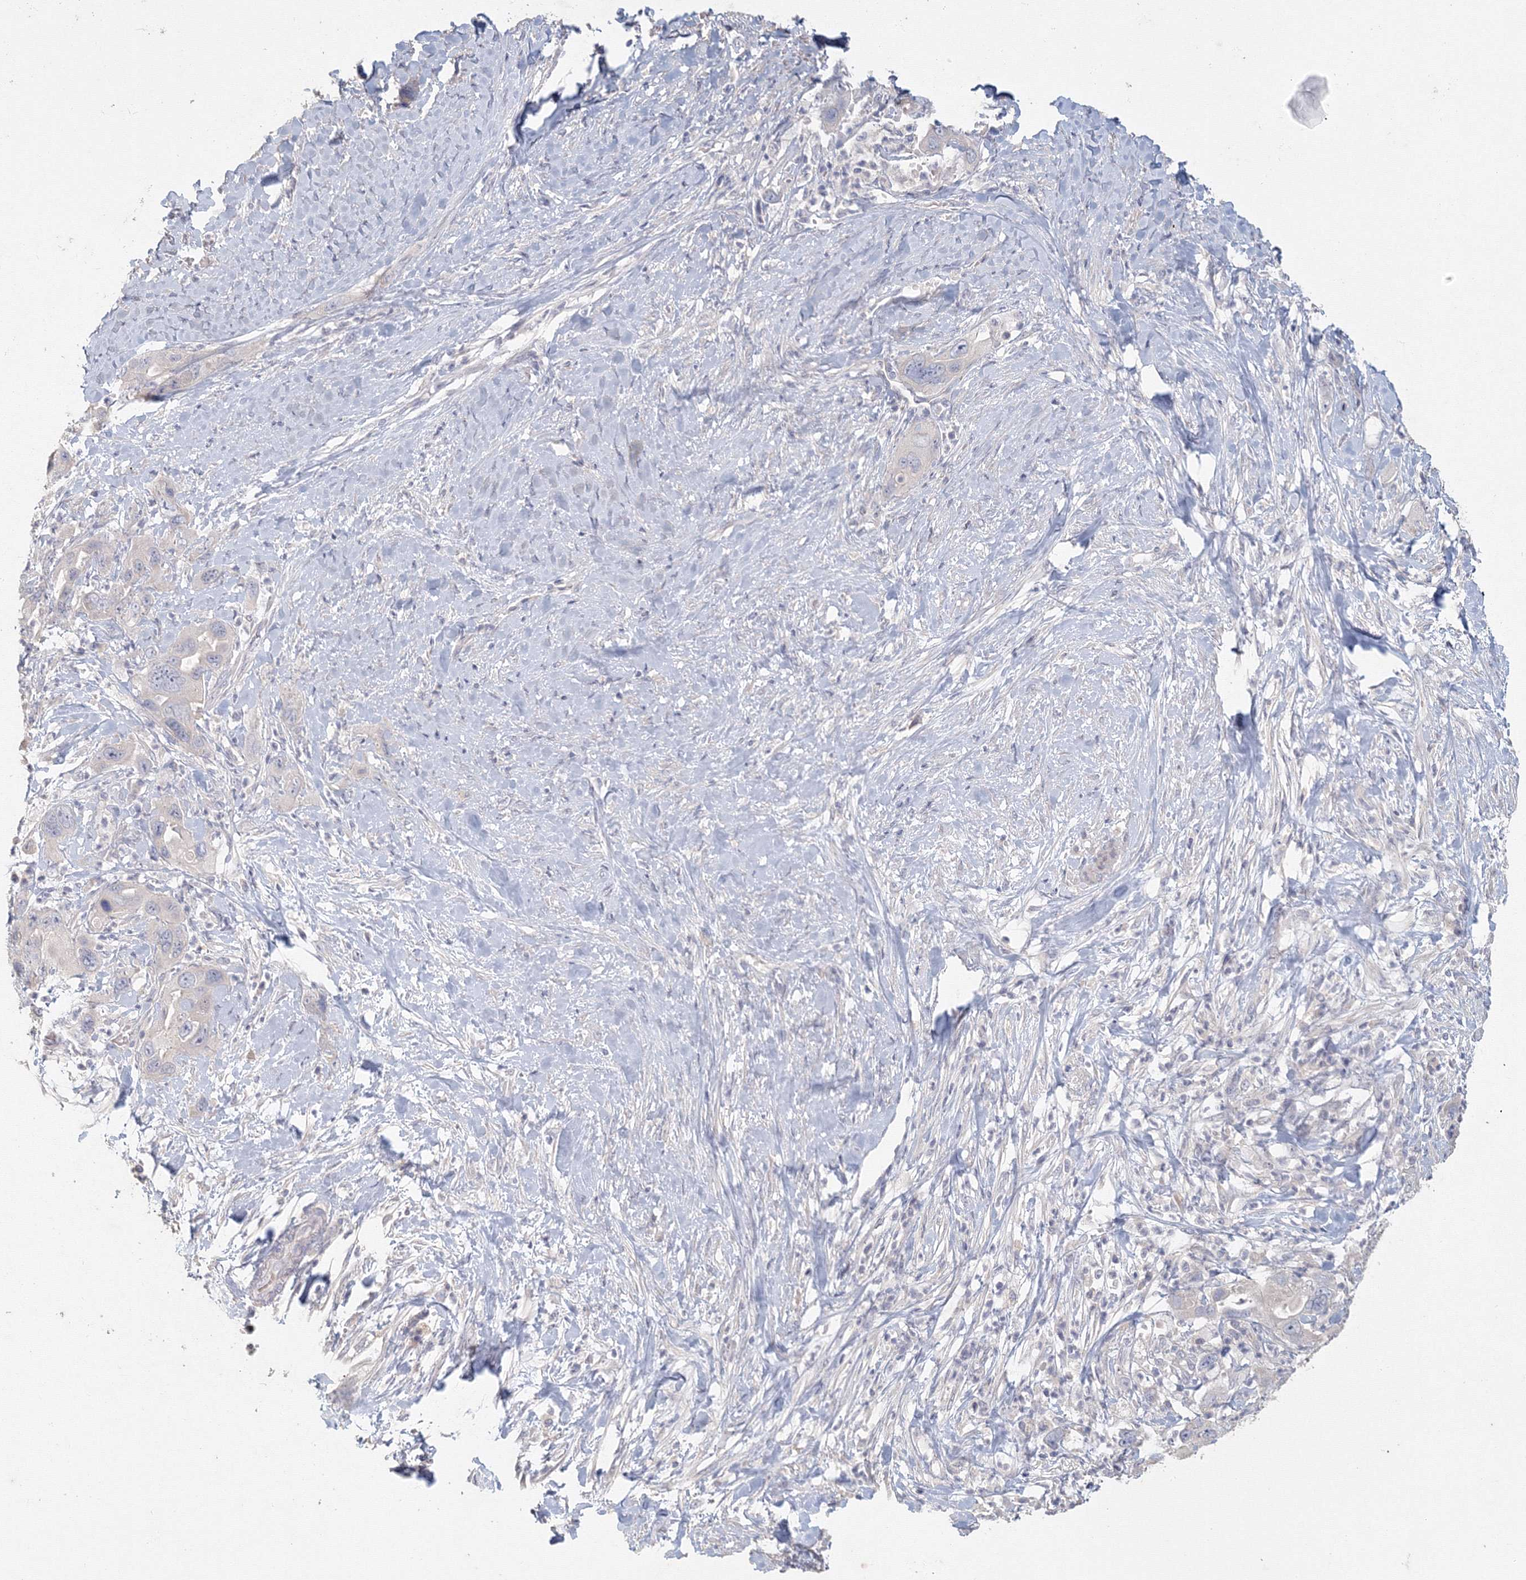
{"staining": {"intensity": "negative", "quantity": "none", "location": "none"}, "tissue": "pancreatic cancer", "cell_type": "Tumor cells", "image_type": "cancer", "snomed": [{"axis": "morphology", "description": "Adenocarcinoma, NOS"}, {"axis": "topography", "description": "Pancreas"}], "caption": "Image shows no protein positivity in tumor cells of pancreatic cancer tissue.", "gene": "TACC2", "patient": {"sex": "female", "age": 71}}